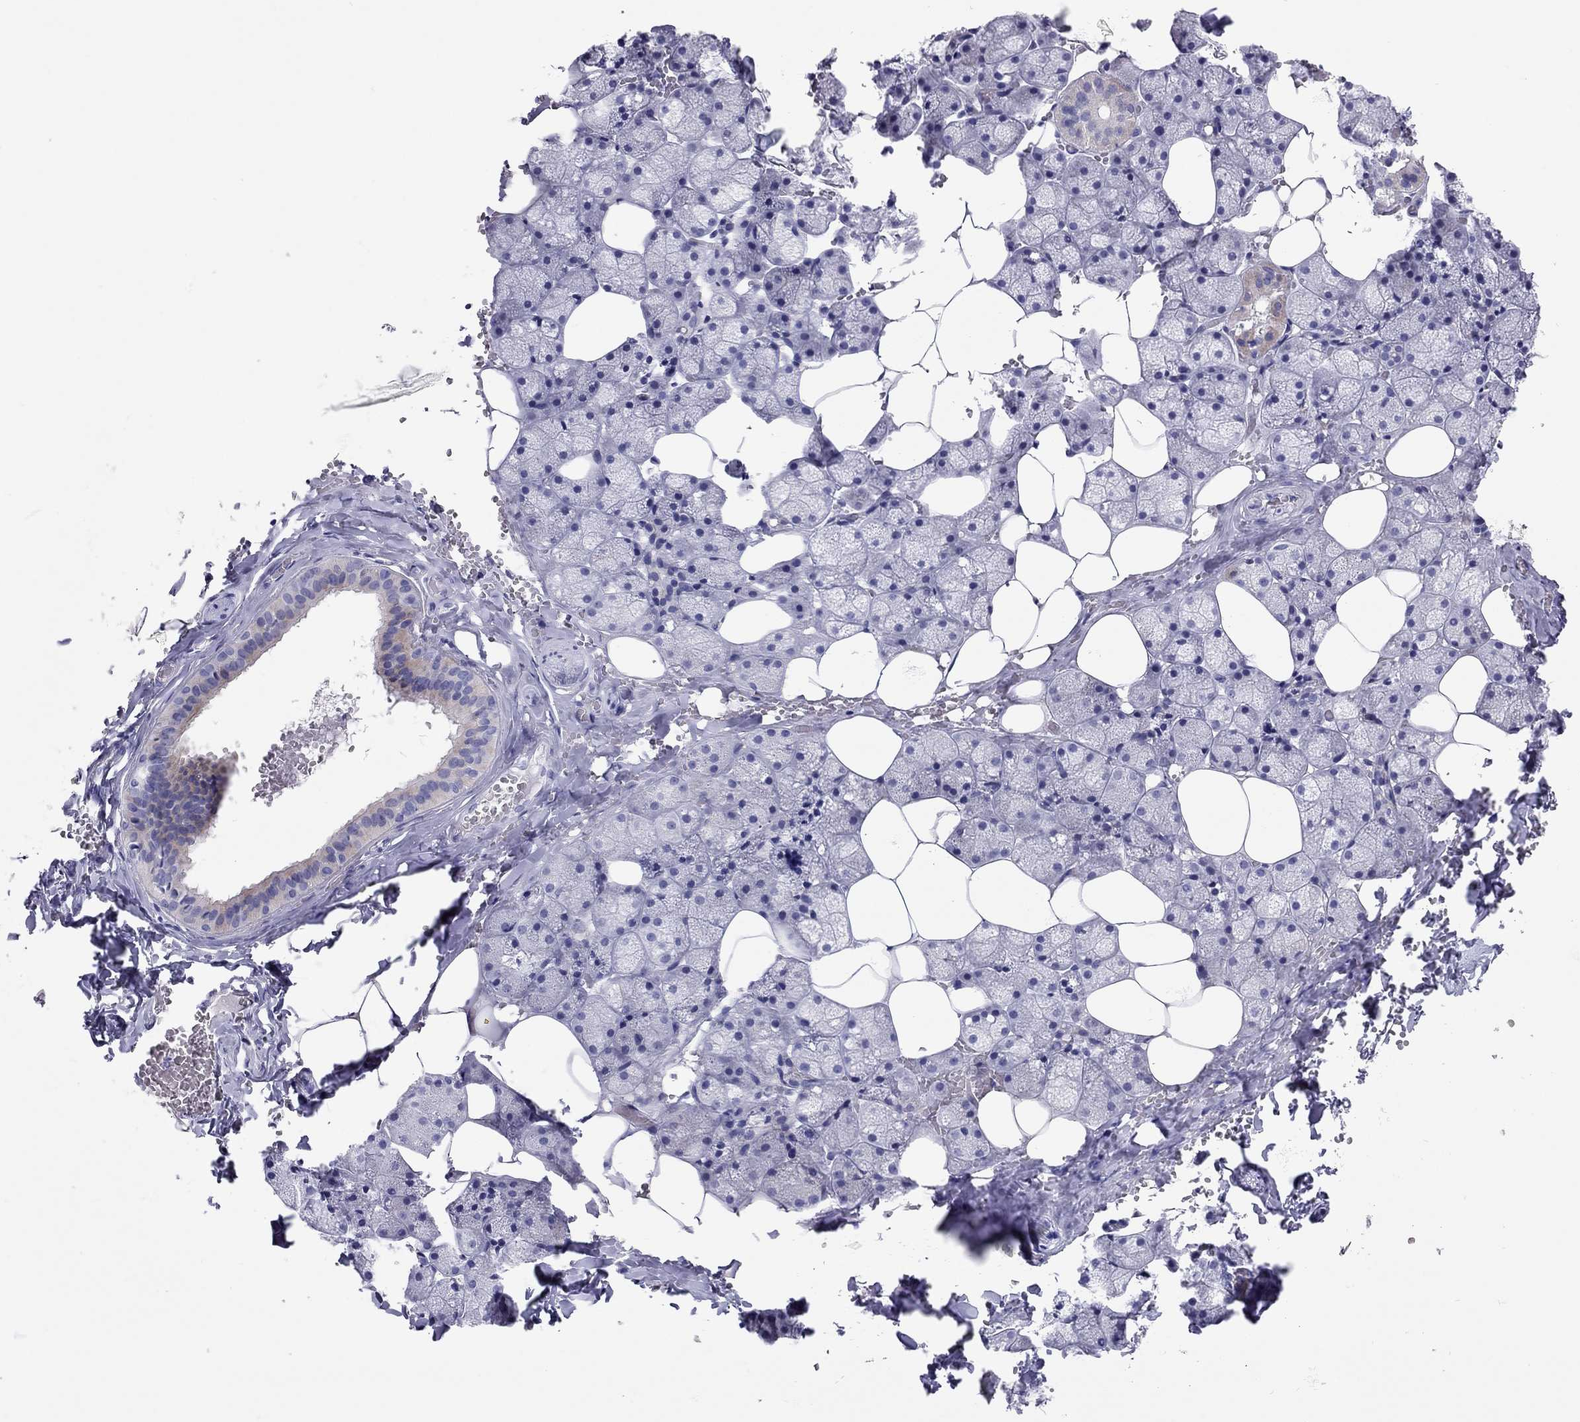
{"staining": {"intensity": "weak", "quantity": "<25%", "location": "cytoplasmic/membranous"}, "tissue": "salivary gland", "cell_type": "Glandular cells", "image_type": "normal", "snomed": [{"axis": "morphology", "description": "Normal tissue, NOS"}, {"axis": "topography", "description": "Salivary gland"}], "caption": "High power microscopy histopathology image of an IHC image of unremarkable salivary gland, revealing no significant staining in glandular cells.", "gene": "SCARB1", "patient": {"sex": "male", "age": 38}}